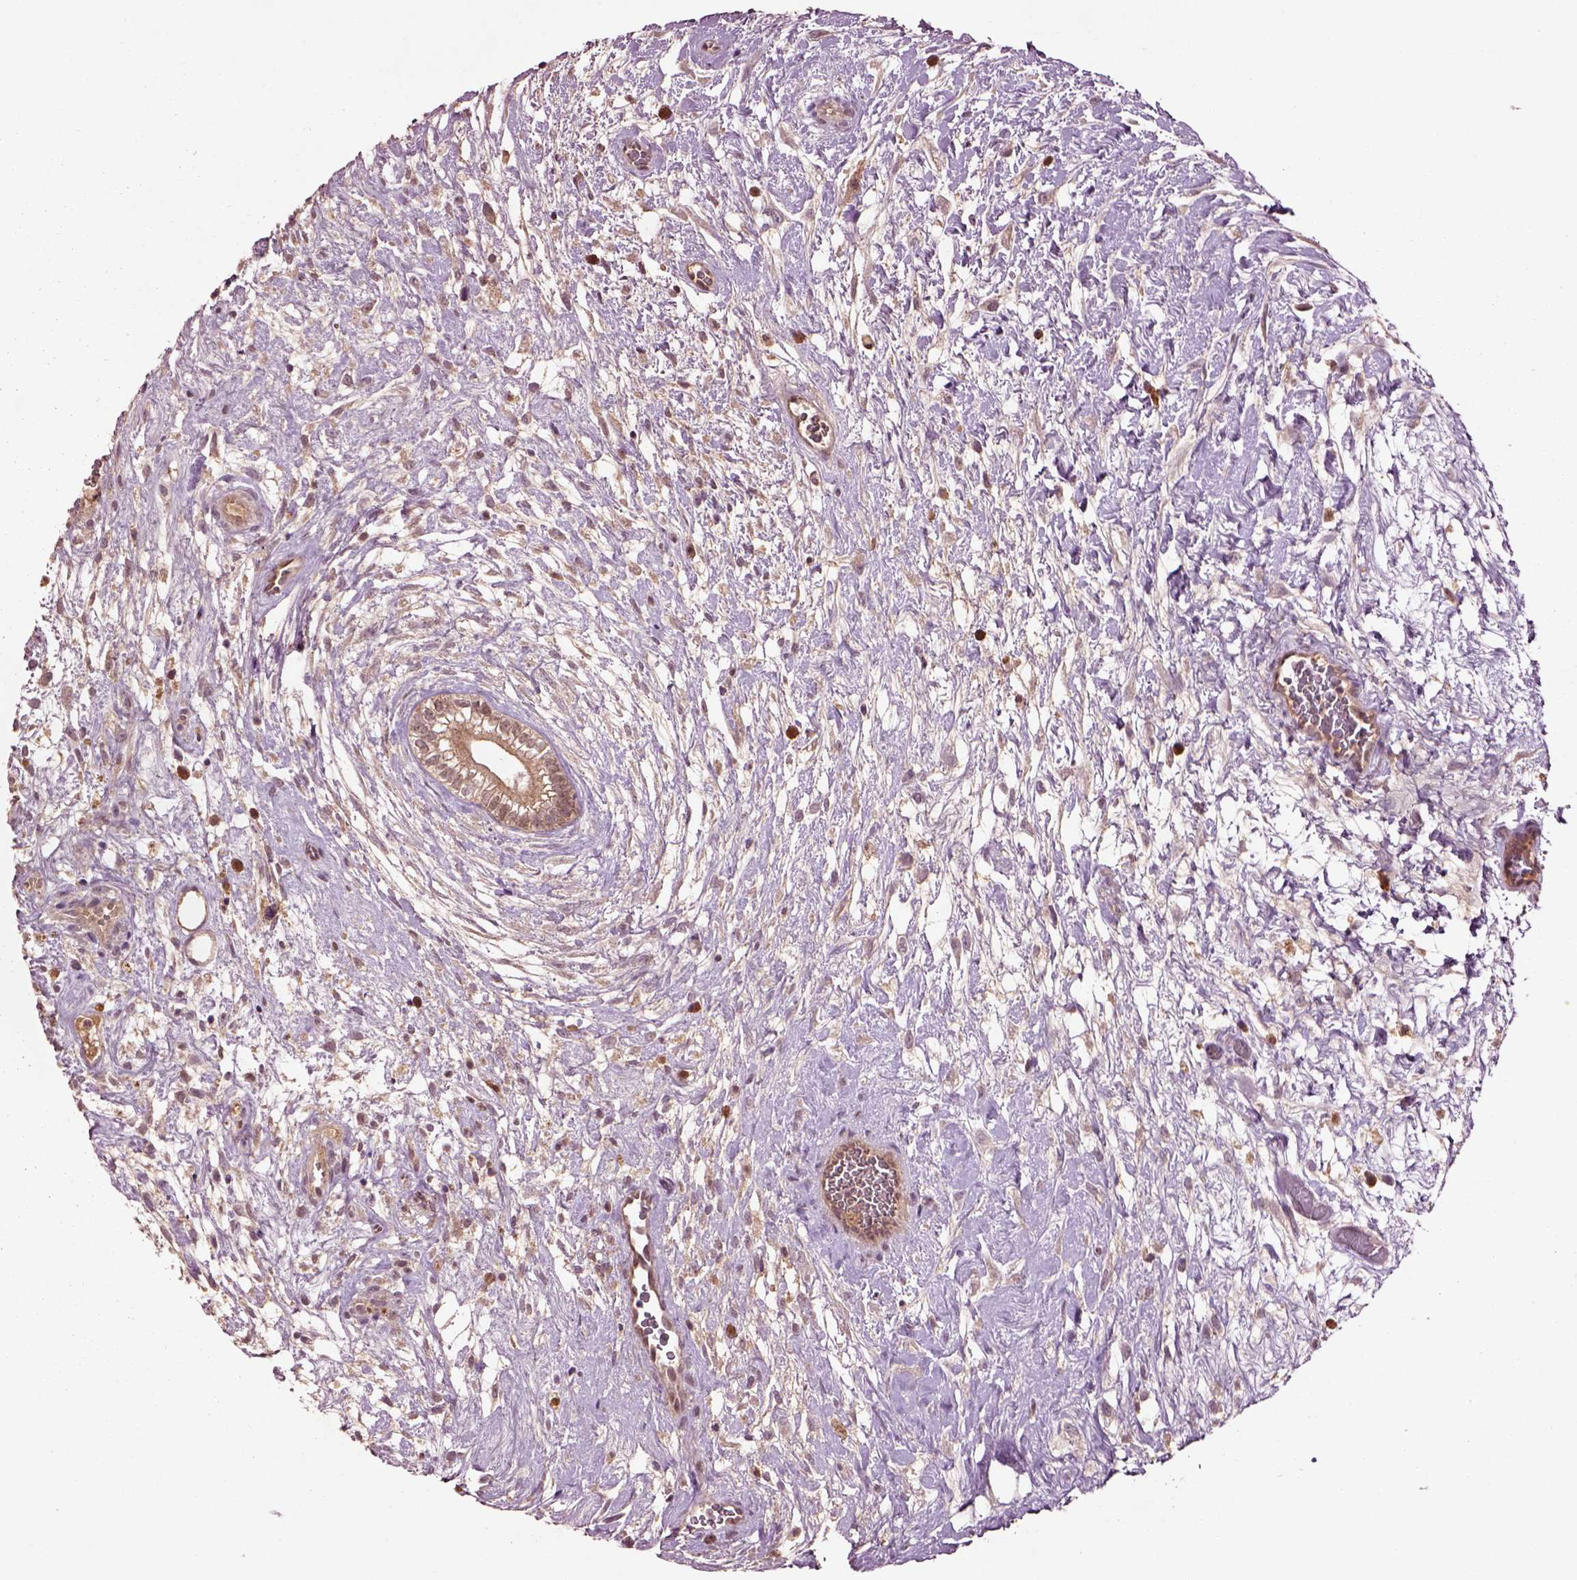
{"staining": {"intensity": "moderate", "quantity": ">75%", "location": "cytoplasmic/membranous"}, "tissue": "testis cancer", "cell_type": "Tumor cells", "image_type": "cancer", "snomed": [{"axis": "morphology", "description": "Normal tissue, NOS"}, {"axis": "morphology", "description": "Carcinoma, Embryonal, NOS"}, {"axis": "topography", "description": "Testis"}], "caption": "An immunohistochemistry photomicrograph of neoplastic tissue is shown. Protein staining in brown highlights moderate cytoplasmic/membranous positivity in embryonal carcinoma (testis) within tumor cells.", "gene": "MDP1", "patient": {"sex": "male", "age": 32}}